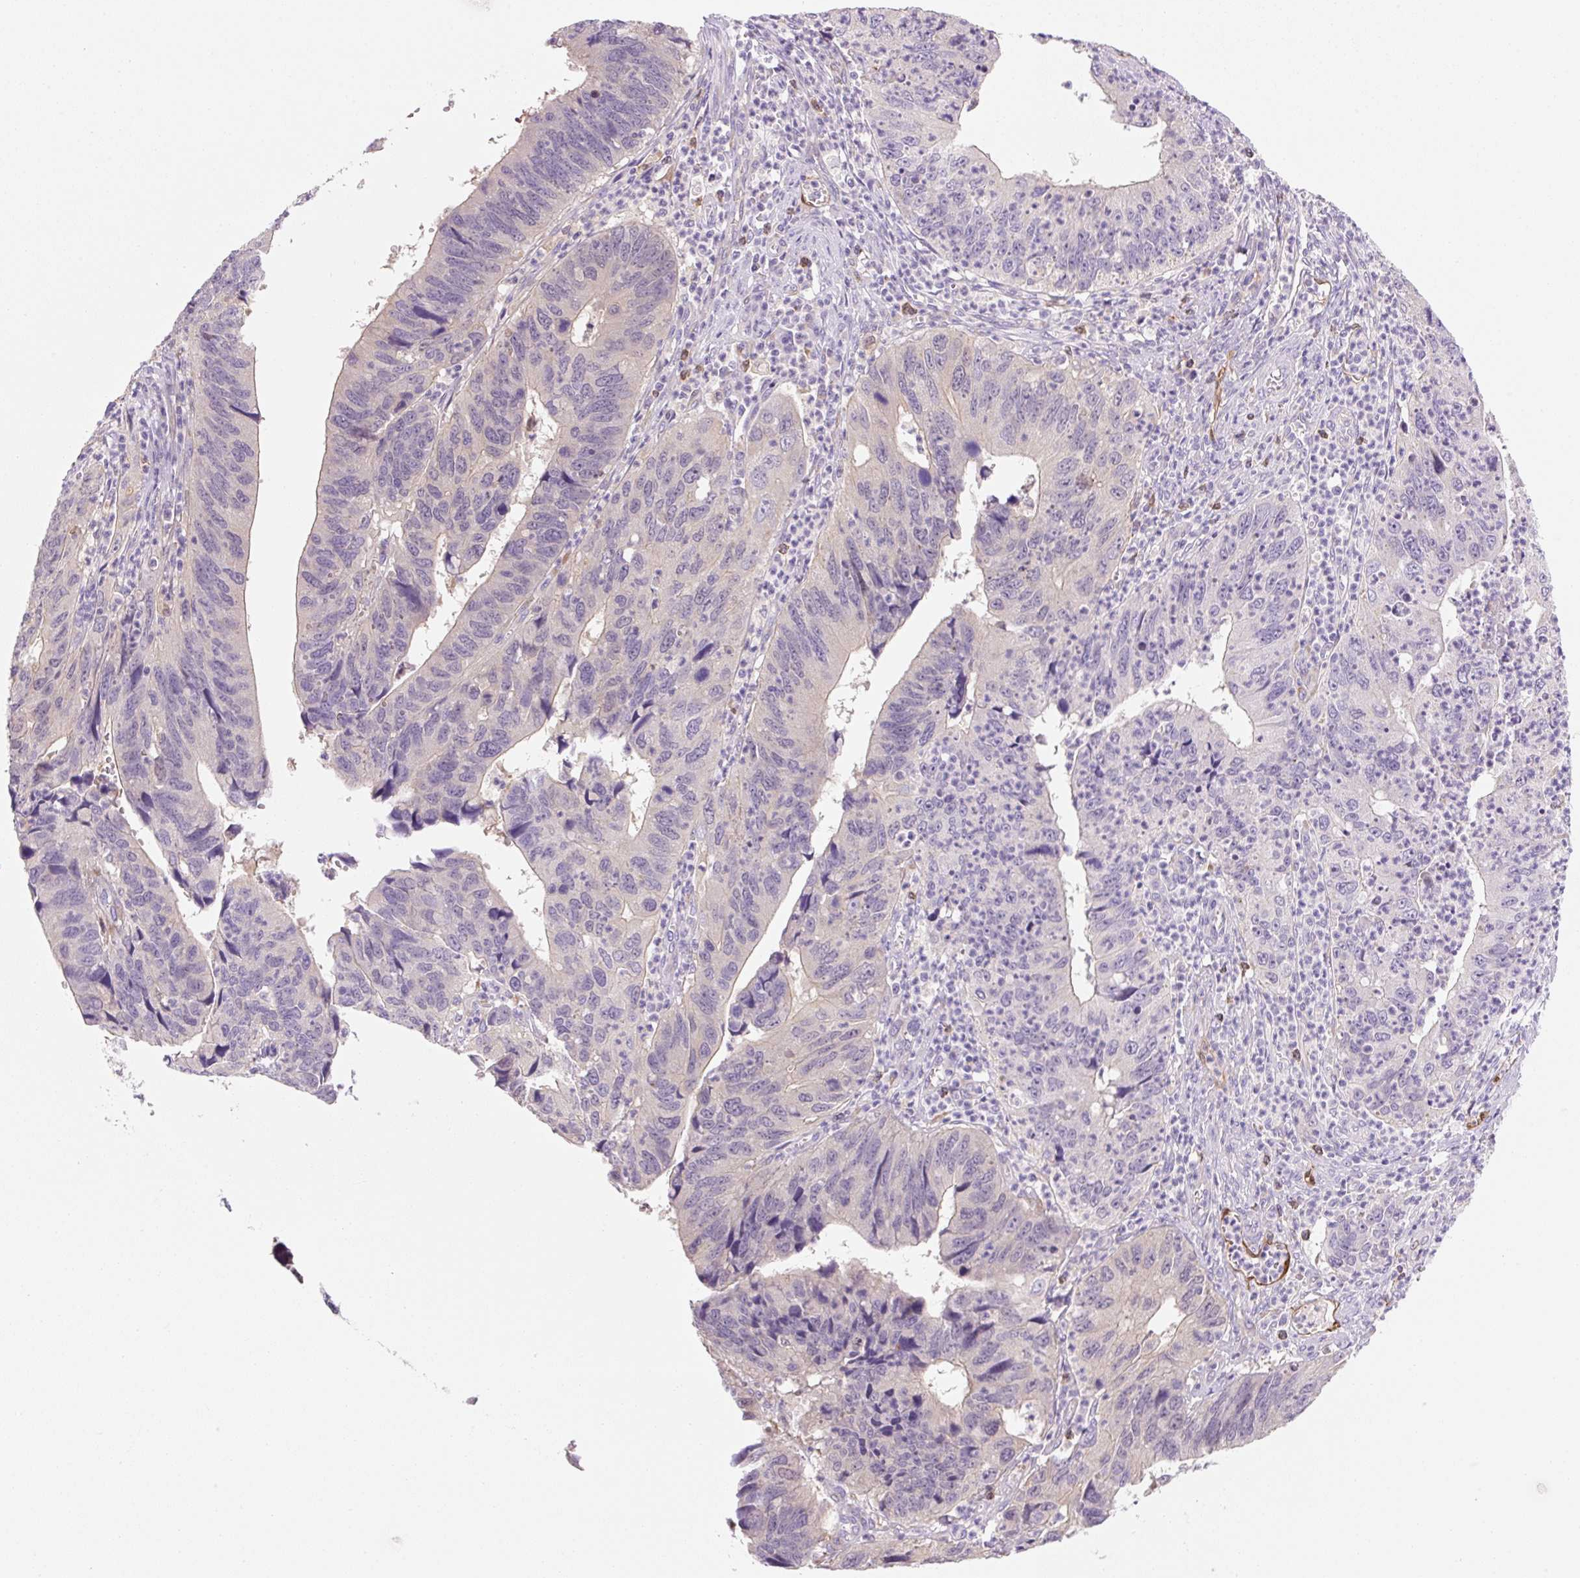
{"staining": {"intensity": "negative", "quantity": "none", "location": "none"}, "tissue": "stomach cancer", "cell_type": "Tumor cells", "image_type": "cancer", "snomed": [{"axis": "morphology", "description": "Adenocarcinoma, NOS"}, {"axis": "topography", "description": "Stomach"}], "caption": "An immunohistochemistry (IHC) histopathology image of stomach cancer is shown. There is no staining in tumor cells of stomach cancer. The staining is performed using DAB brown chromogen with nuclei counter-stained in using hematoxylin.", "gene": "FABP5", "patient": {"sex": "male", "age": 59}}